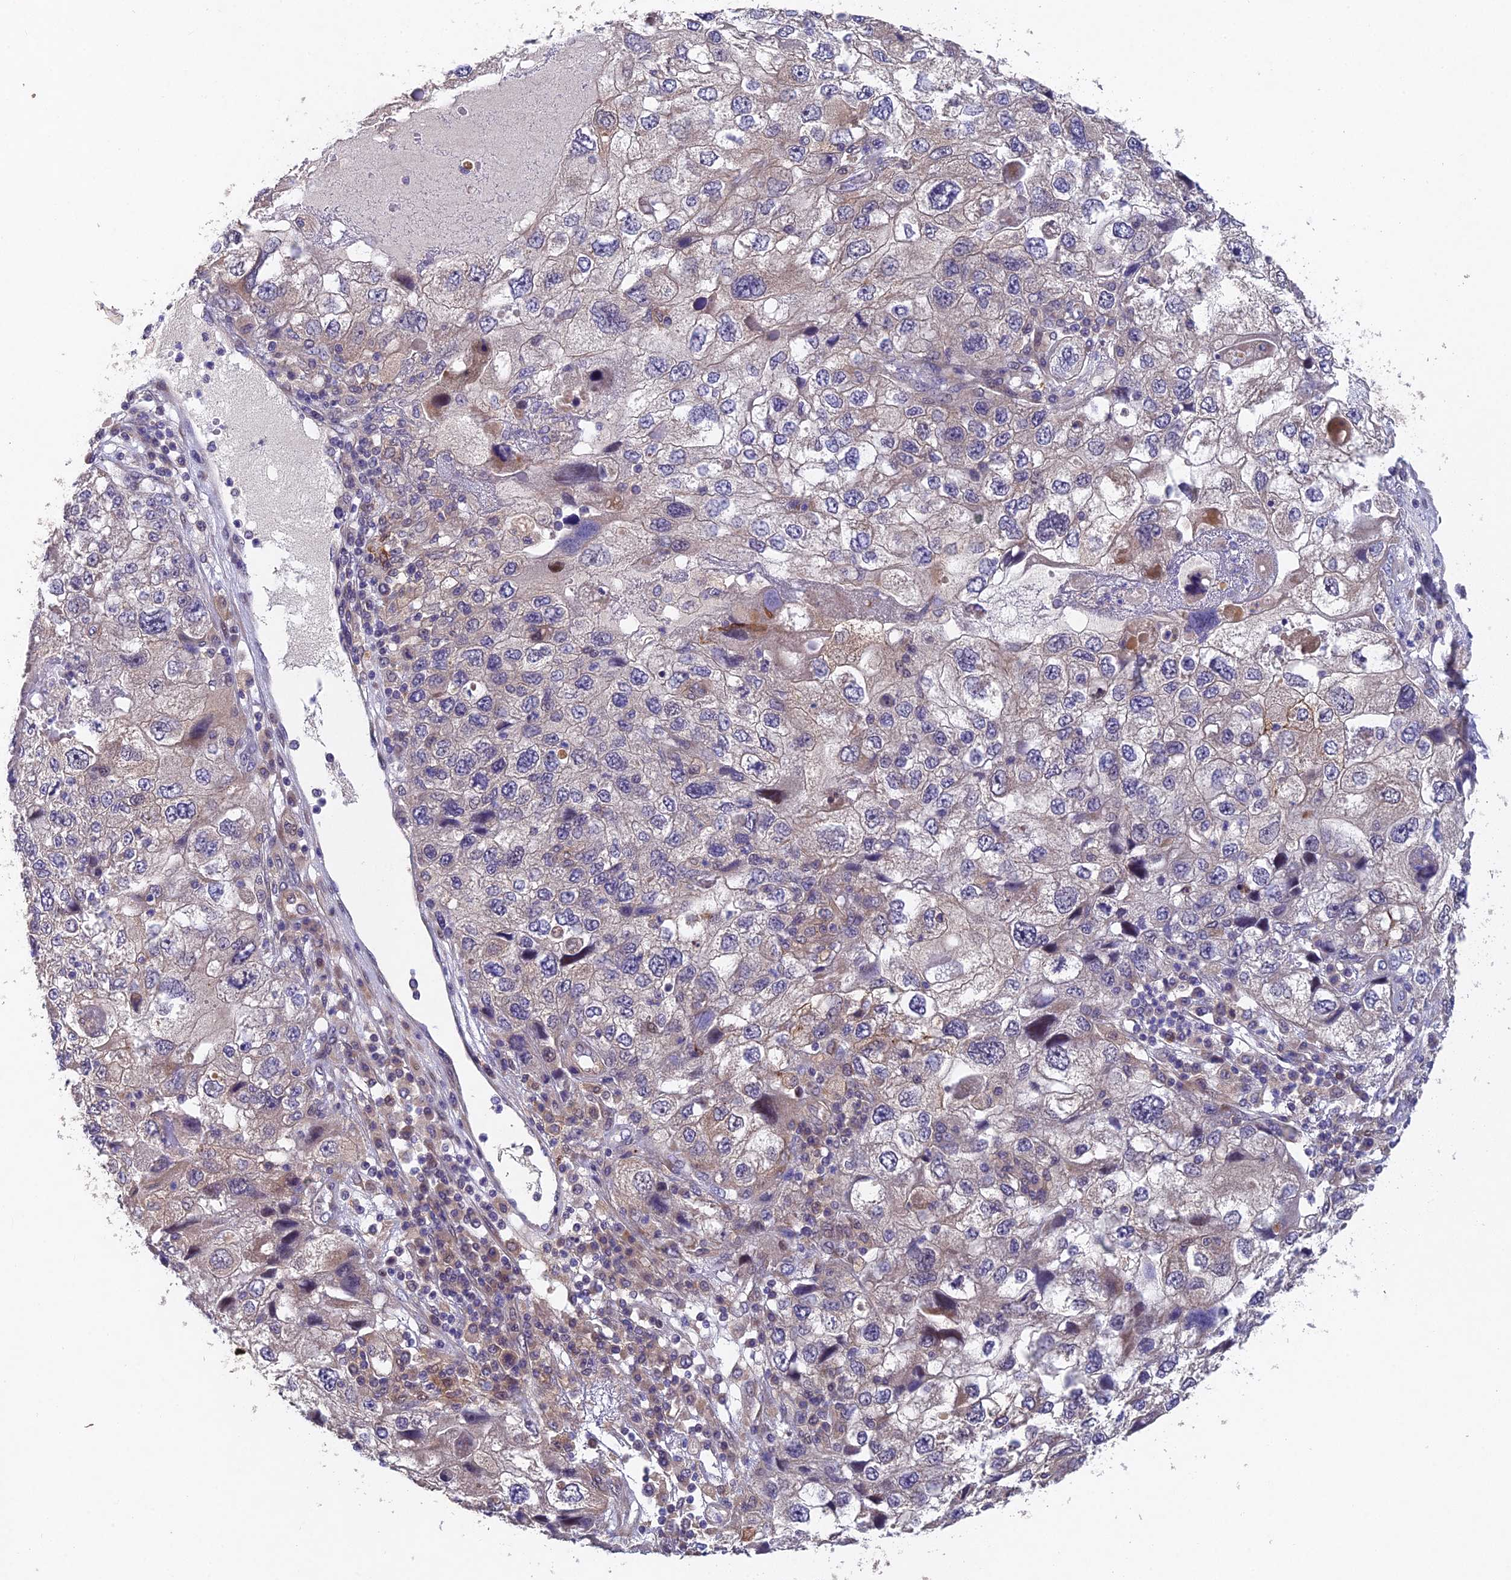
{"staining": {"intensity": "weak", "quantity": "<25%", "location": "cytoplasmic/membranous"}, "tissue": "endometrial cancer", "cell_type": "Tumor cells", "image_type": "cancer", "snomed": [{"axis": "morphology", "description": "Adenocarcinoma, NOS"}, {"axis": "topography", "description": "Endometrium"}], "caption": "Endometrial cancer stained for a protein using immunohistochemistry demonstrates no positivity tumor cells.", "gene": "NSMCE1", "patient": {"sex": "female", "age": 49}}